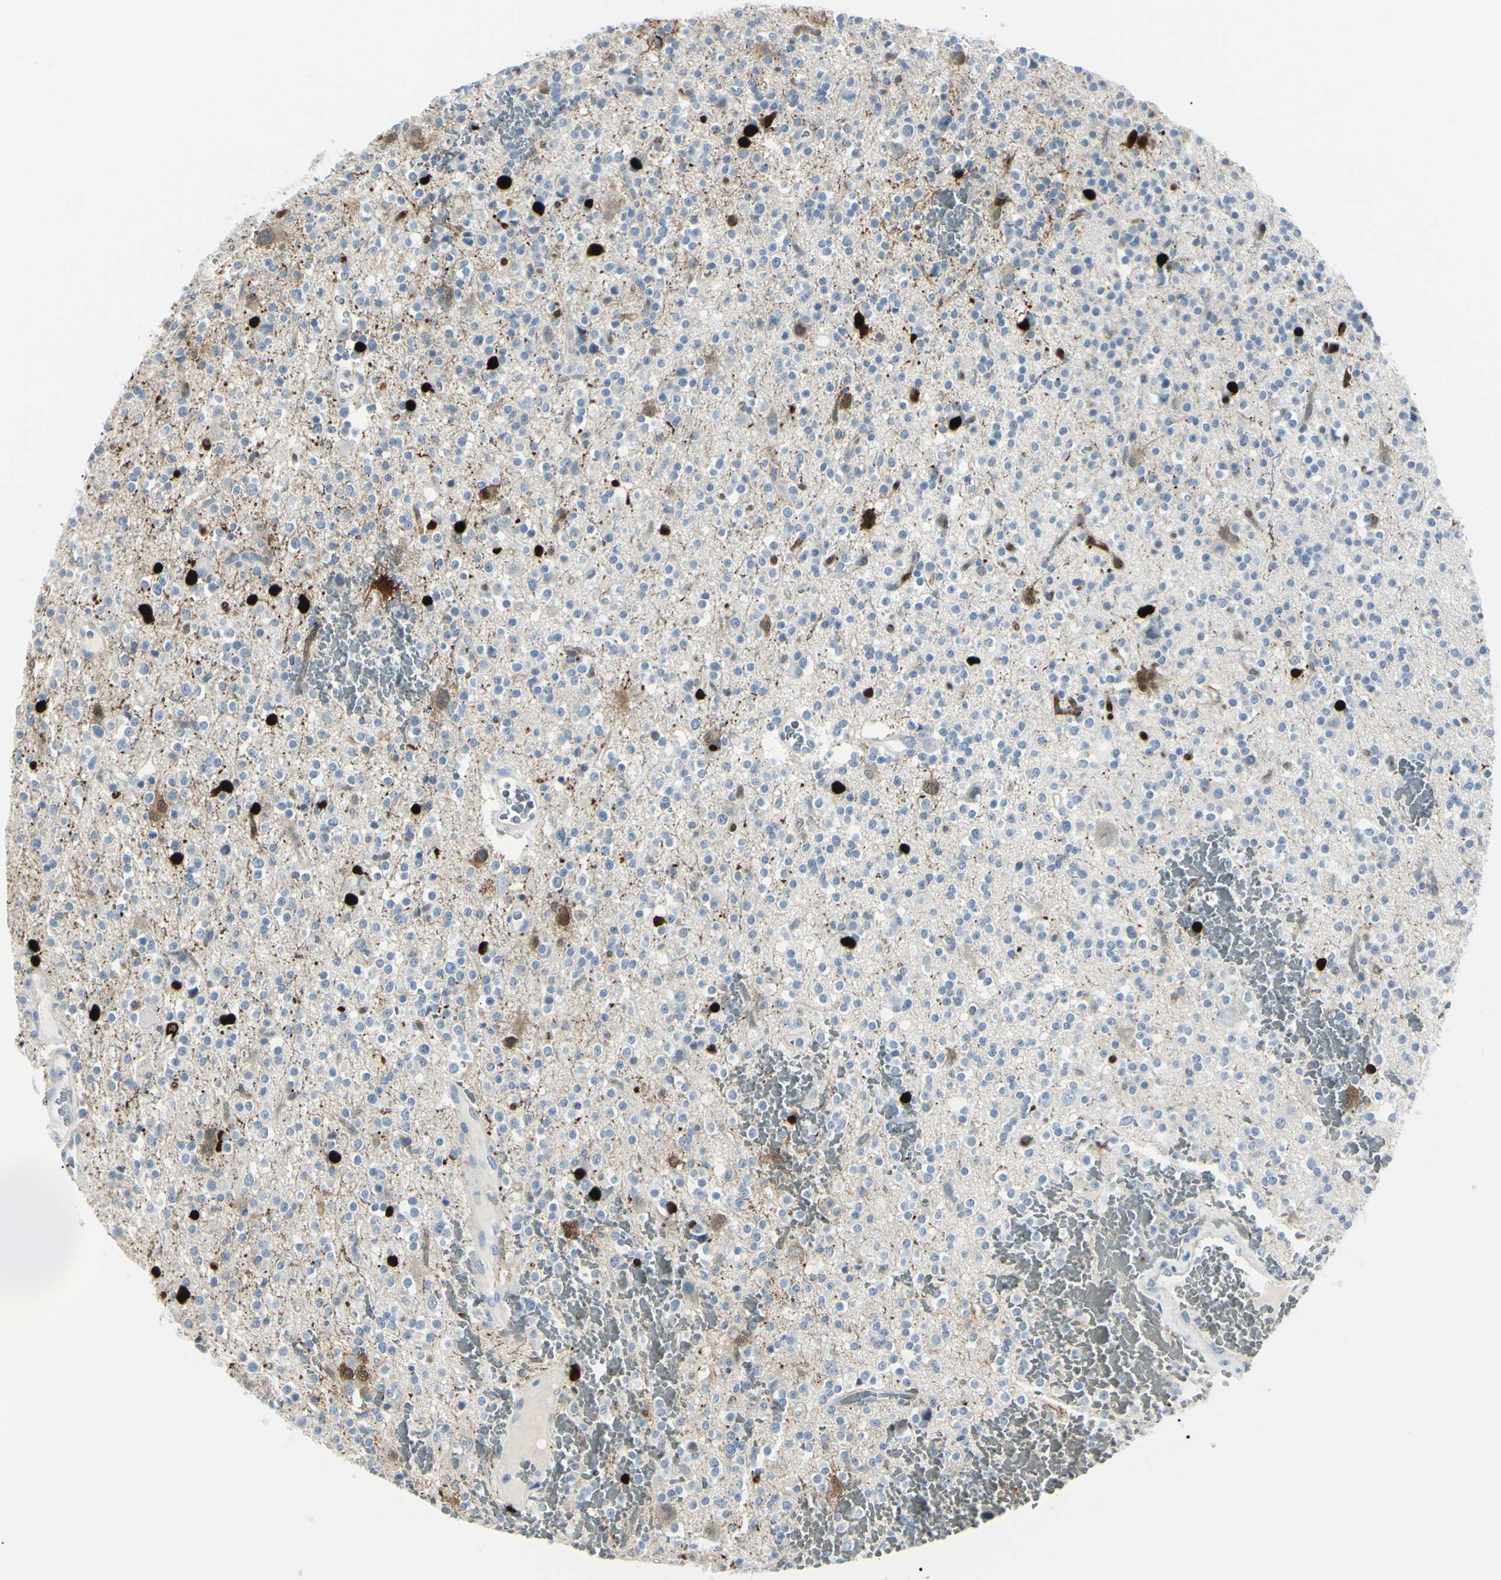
{"staining": {"intensity": "negative", "quantity": "none", "location": "none"}, "tissue": "glioma", "cell_type": "Tumor cells", "image_type": "cancer", "snomed": [{"axis": "morphology", "description": "Glioma, malignant, High grade"}, {"axis": "topography", "description": "Brain"}], "caption": "This micrograph is of malignant glioma (high-grade) stained with IHC to label a protein in brown with the nuclei are counter-stained blue. There is no positivity in tumor cells.", "gene": "CA2", "patient": {"sex": "male", "age": 47}}